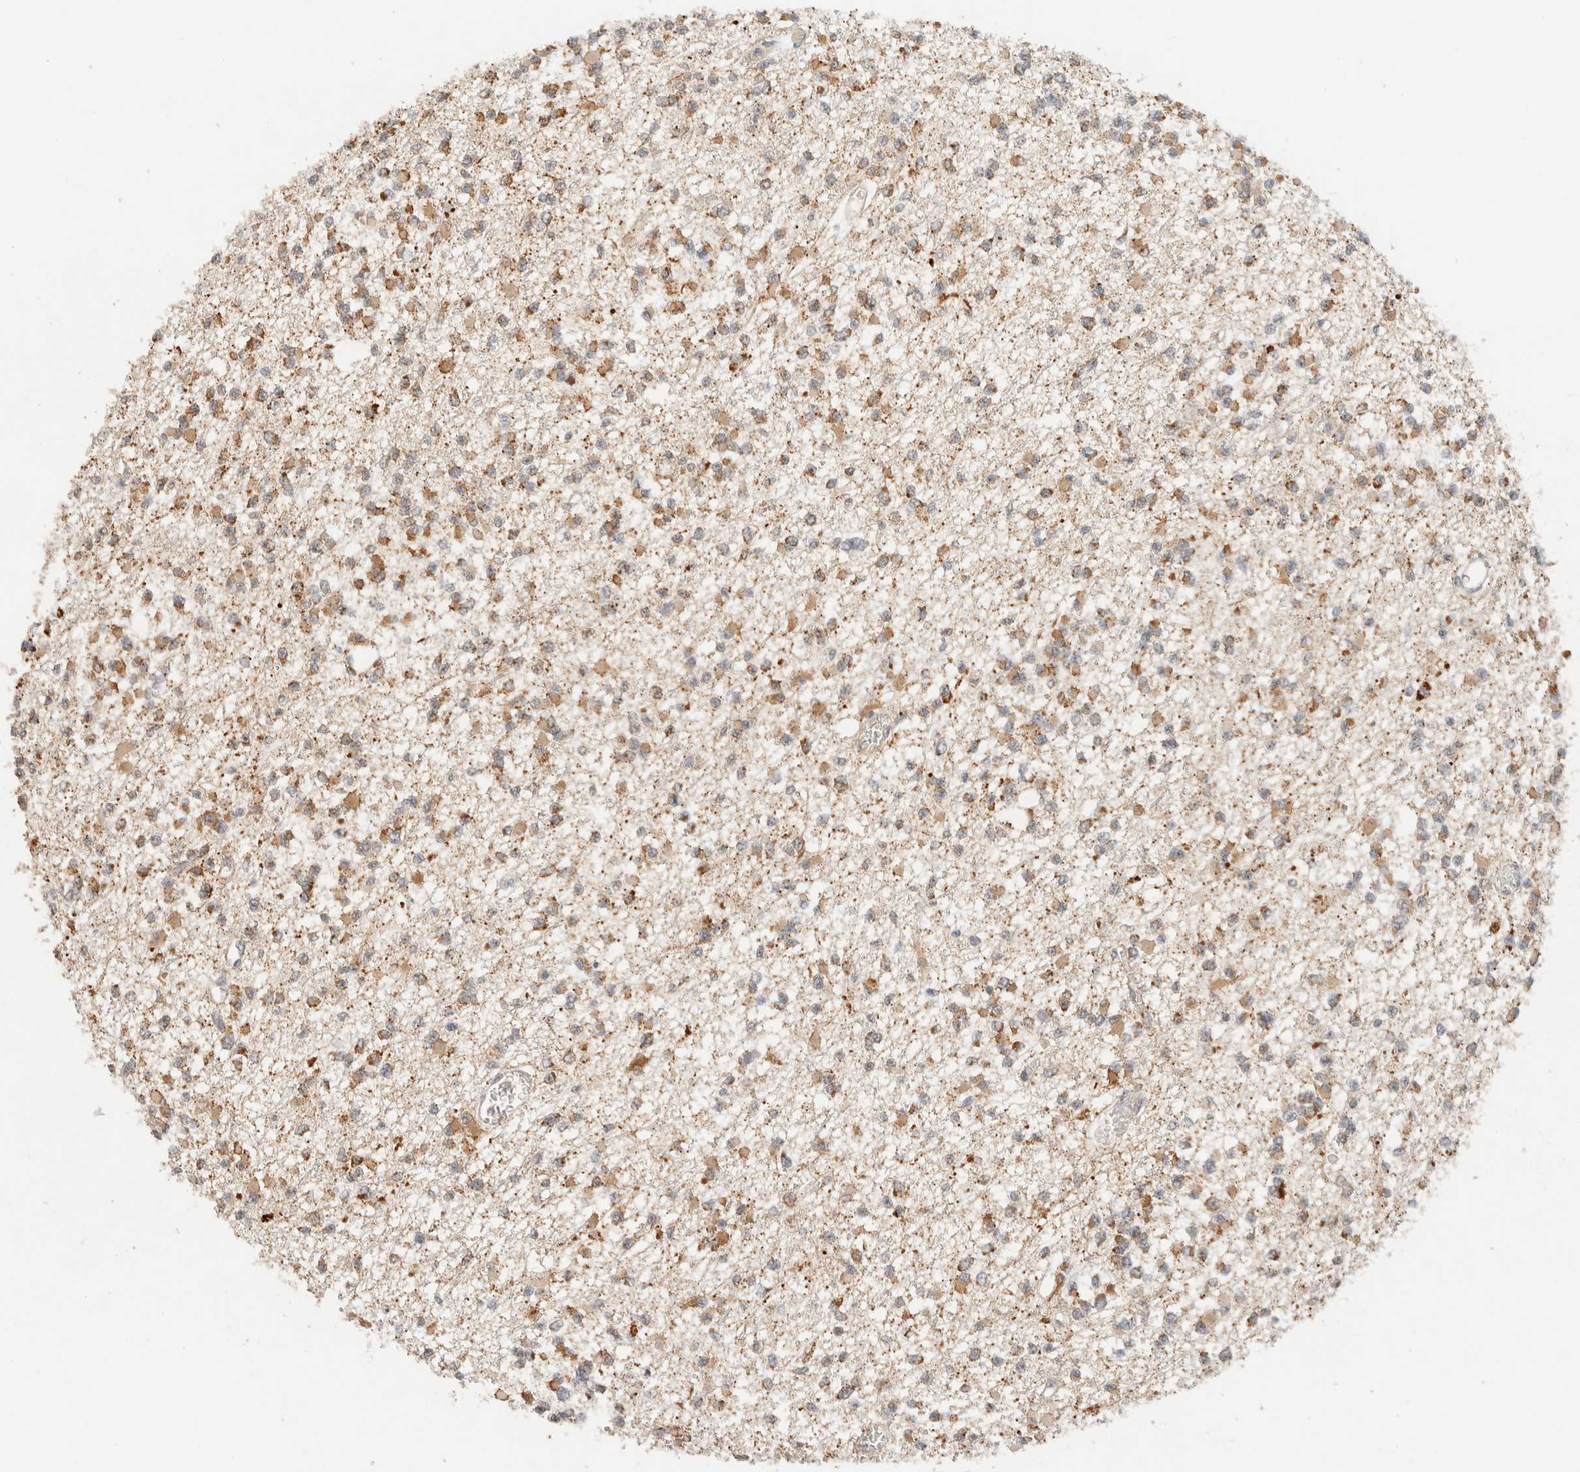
{"staining": {"intensity": "moderate", "quantity": ">75%", "location": "cytoplasmic/membranous"}, "tissue": "glioma", "cell_type": "Tumor cells", "image_type": "cancer", "snomed": [{"axis": "morphology", "description": "Glioma, malignant, Low grade"}, {"axis": "topography", "description": "Brain"}], "caption": "Immunohistochemical staining of malignant glioma (low-grade) reveals medium levels of moderate cytoplasmic/membranous positivity in approximately >75% of tumor cells.", "gene": "MRPL41", "patient": {"sex": "female", "age": 22}}